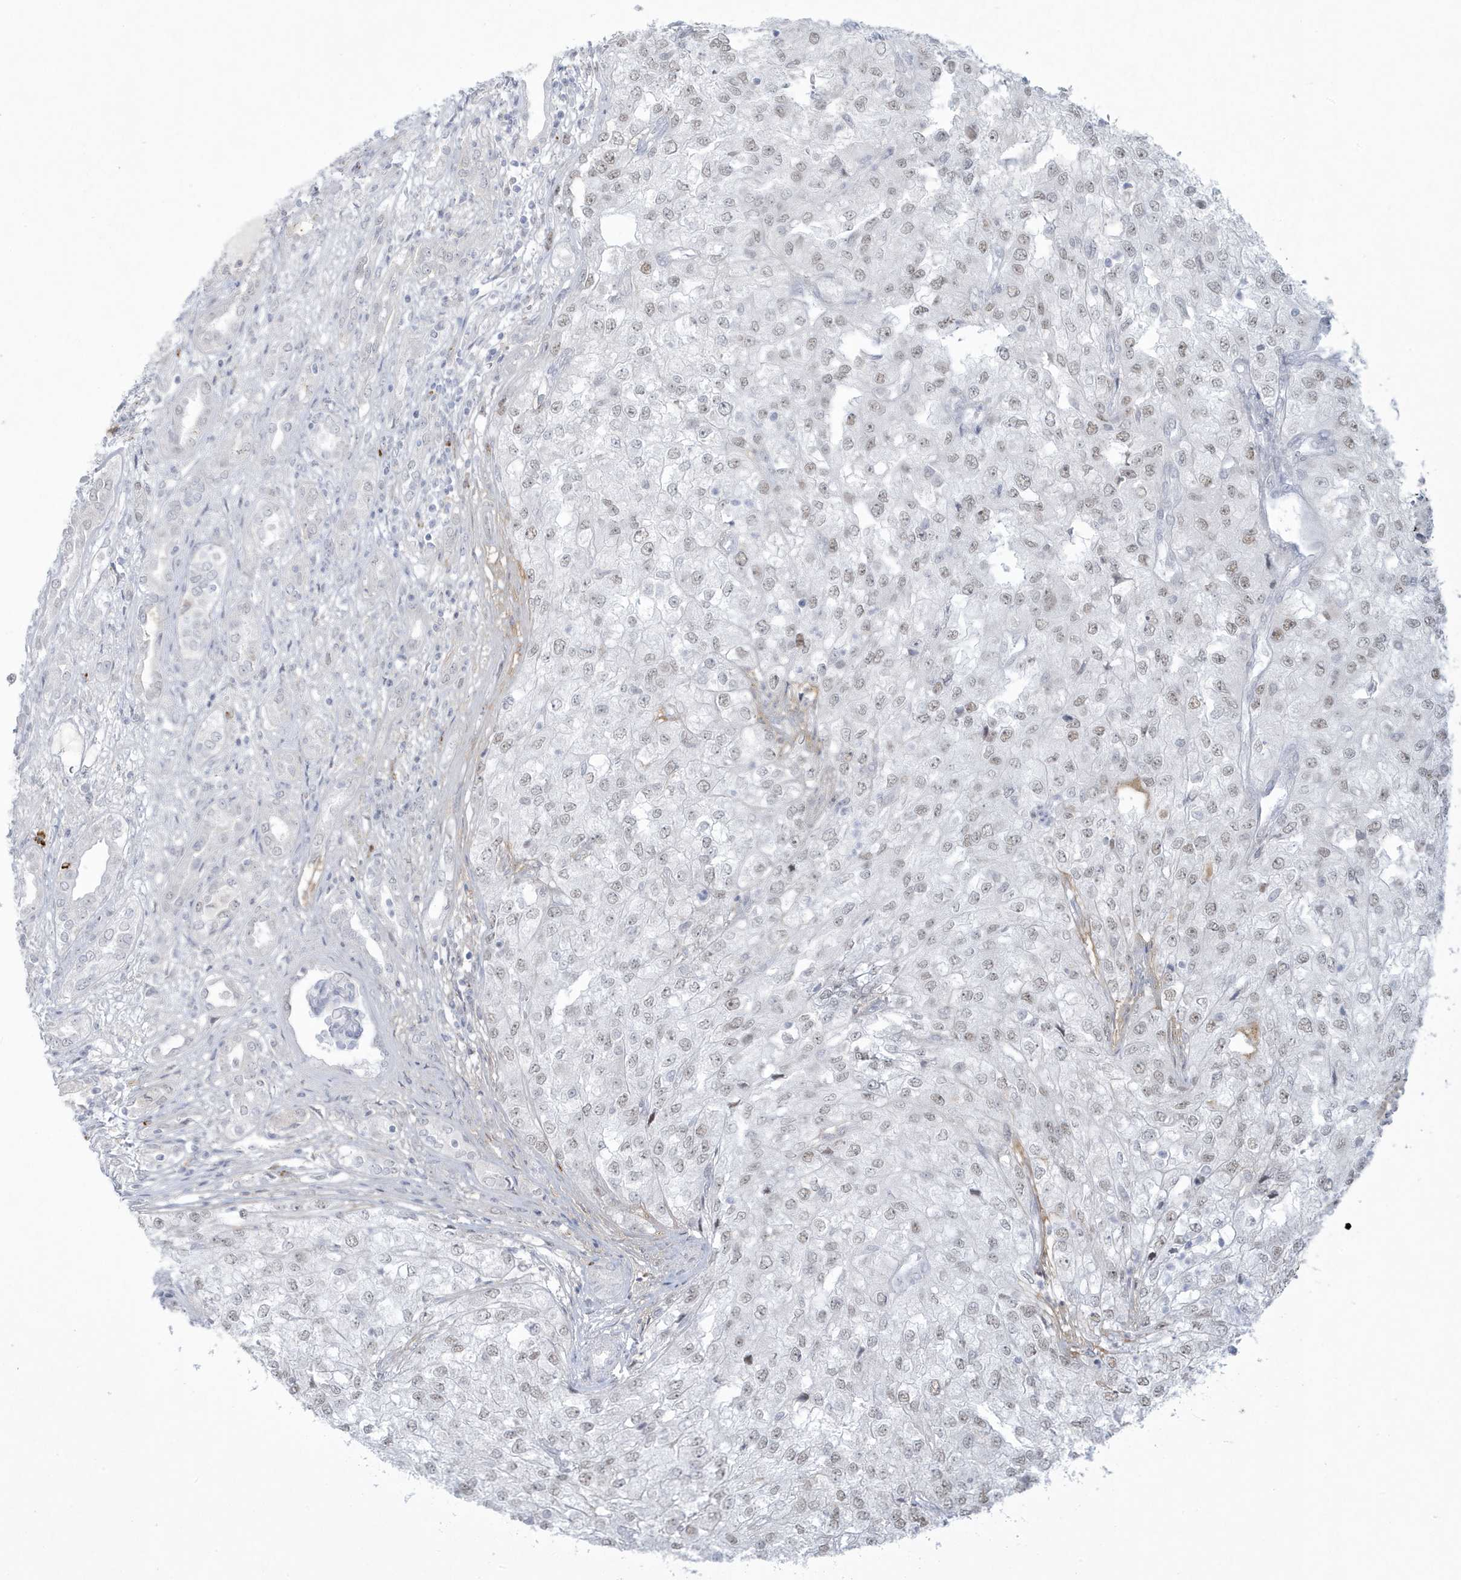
{"staining": {"intensity": "weak", "quantity": "<25%", "location": "nuclear"}, "tissue": "renal cancer", "cell_type": "Tumor cells", "image_type": "cancer", "snomed": [{"axis": "morphology", "description": "Adenocarcinoma, NOS"}, {"axis": "topography", "description": "Kidney"}], "caption": "DAB immunohistochemical staining of human renal cancer demonstrates no significant staining in tumor cells. (Brightfield microscopy of DAB (3,3'-diaminobenzidine) IHC at high magnification).", "gene": "HERC6", "patient": {"sex": "female", "age": 54}}